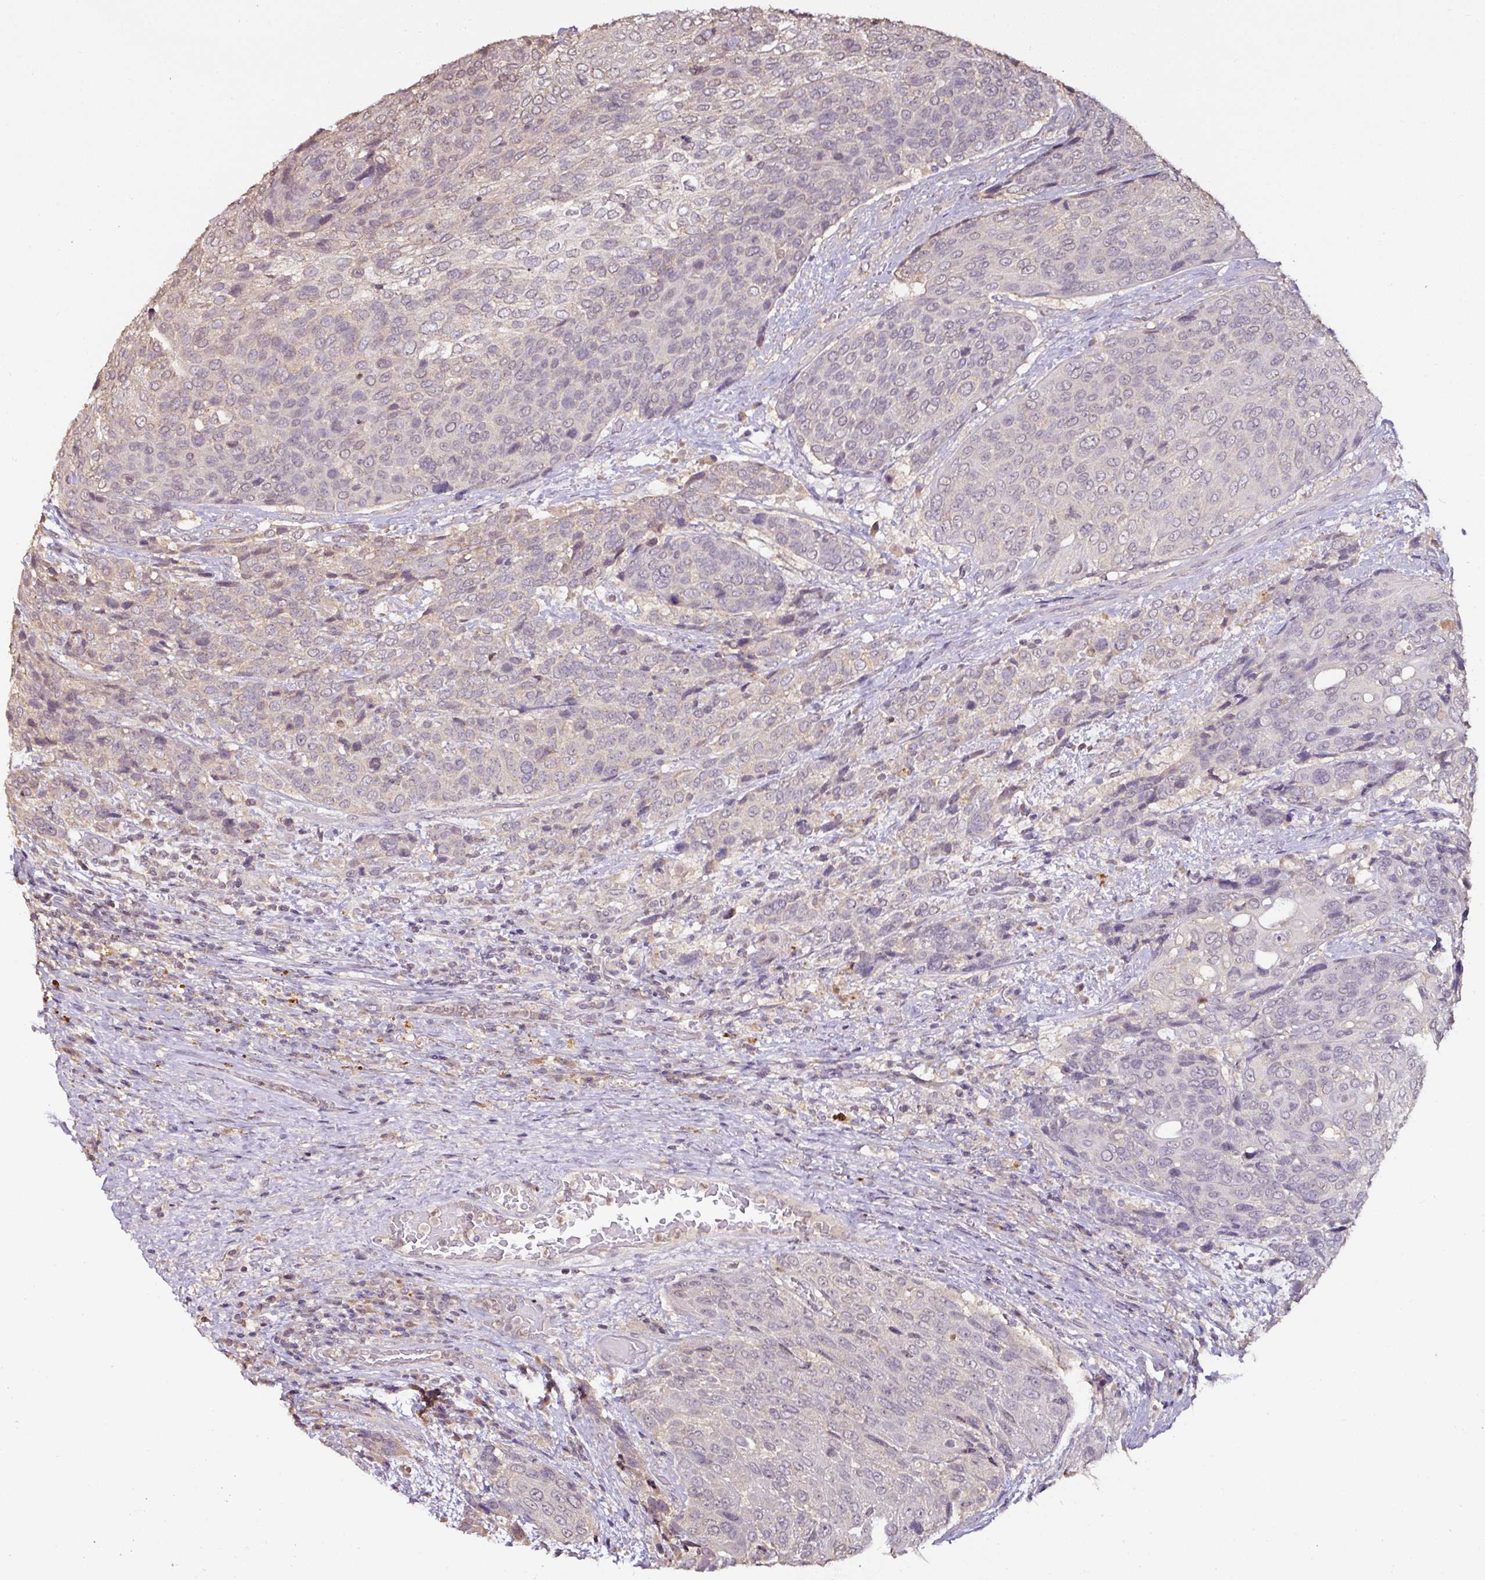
{"staining": {"intensity": "weak", "quantity": "<25%", "location": "nuclear"}, "tissue": "urothelial cancer", "cell_type": "Tumor cells", "image_type": "cancer", "snomed": [{"axis": "morphology", "description": "Urothelial carcinoma, High grade"}, {"axis": "topography", "description": "Urinary bladder"}], "caption": "Tumor cells are negative for brown protein staining in urothelial cancer.", "gene": "RPL38", "patient": {"sex": "female", "age": 70}}